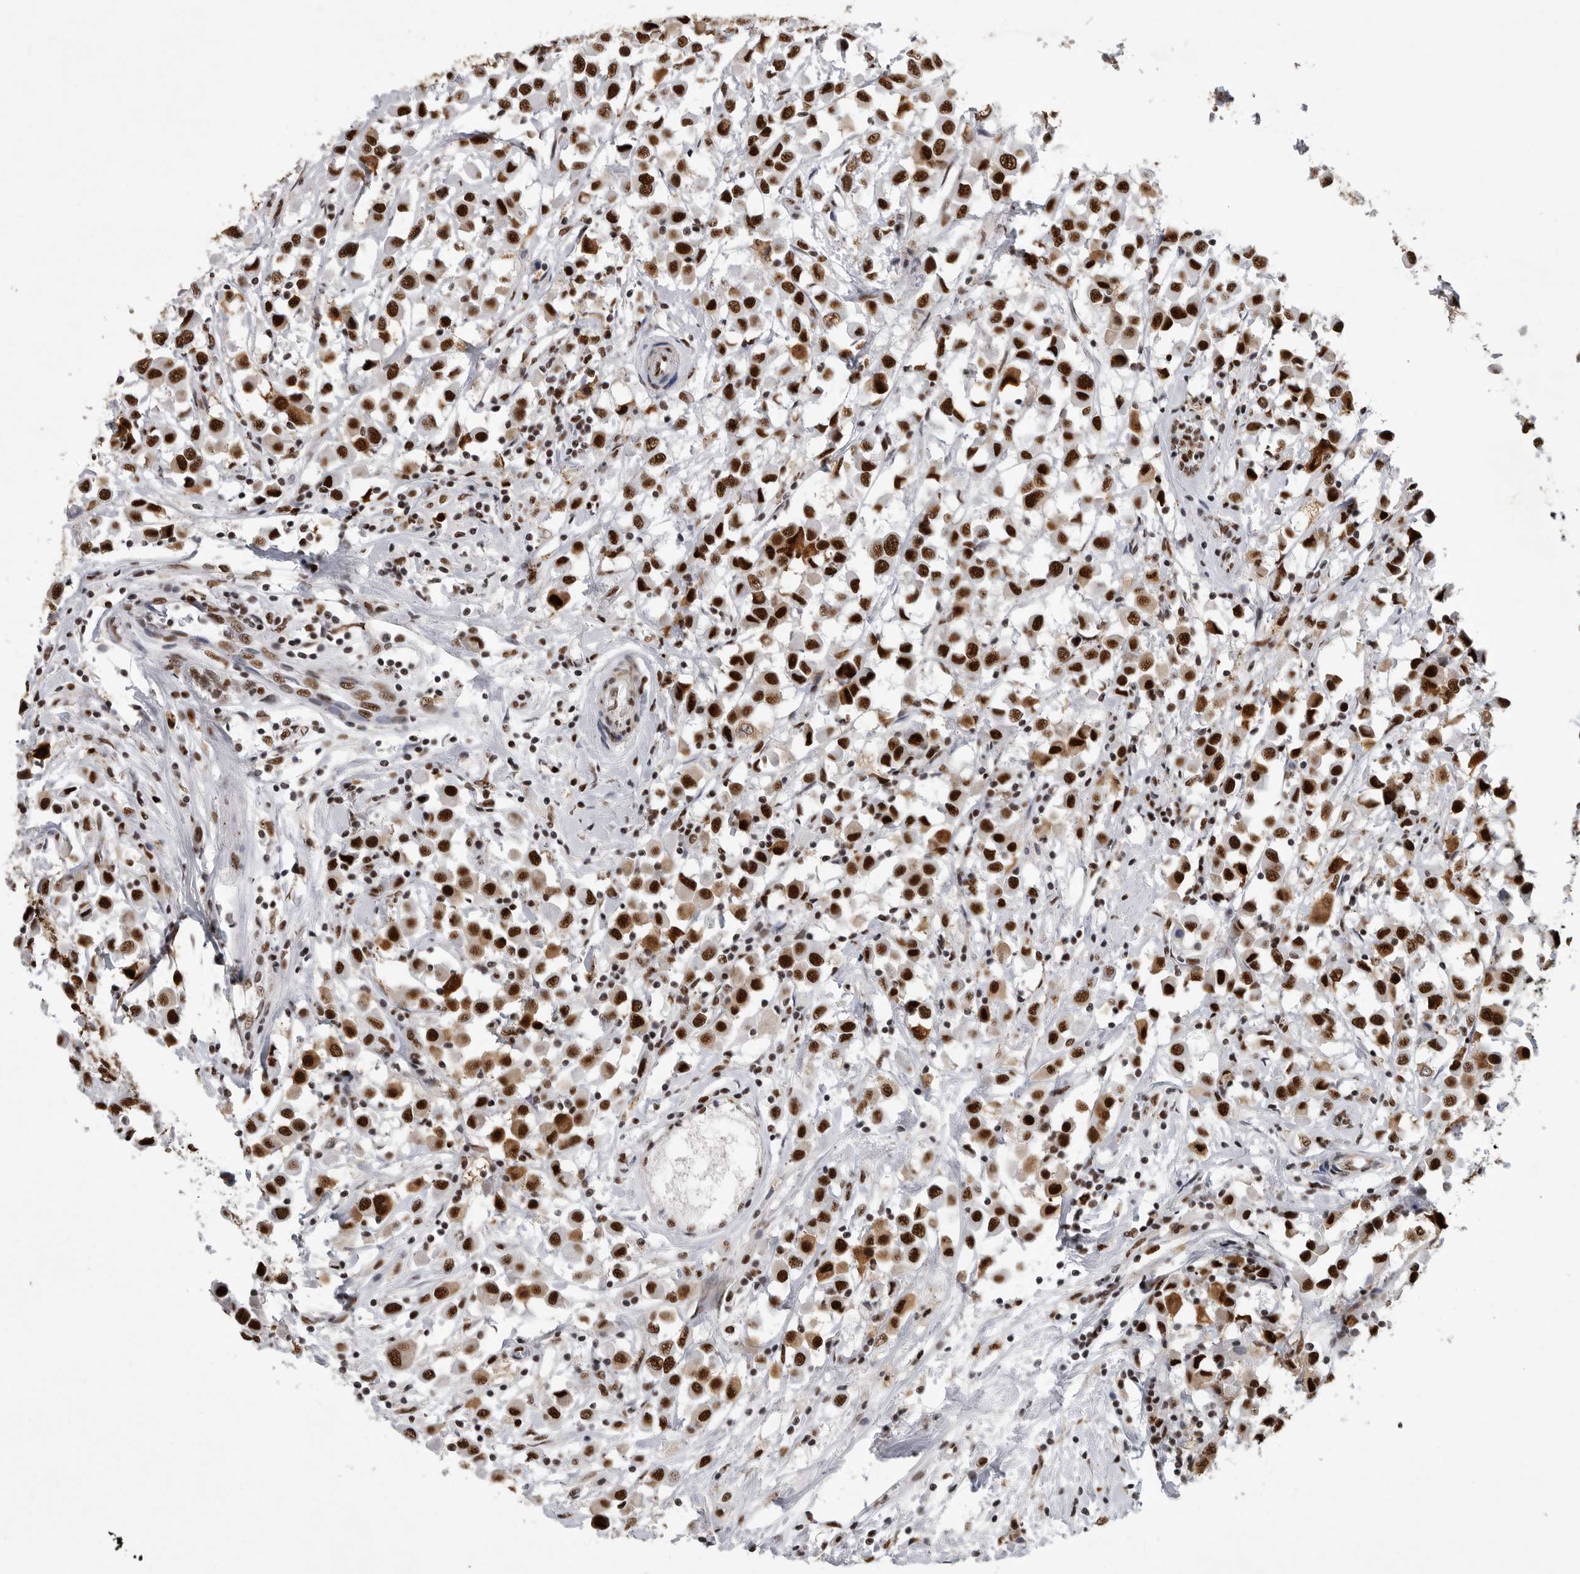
{"staining": {"intensity": "strong", "quantity": ">75%", "location": "nuclear"}, "tissue": "breast cancer", "cell_type": "Tumor cells", "image_type": "cancer", "snomed": [{"axis": "morphology", "description": "Duct carcinoma"}, {"axis": "topography", "description": "Breast"}], "caption": "Protein expression by IHC shows strong nuclear positivity in approximately >75% of tumor cells in infiltrating ductal carcinoma (breast).", "gene": "BCLAF1", "patient": {"sex": "female", "age": 61}}